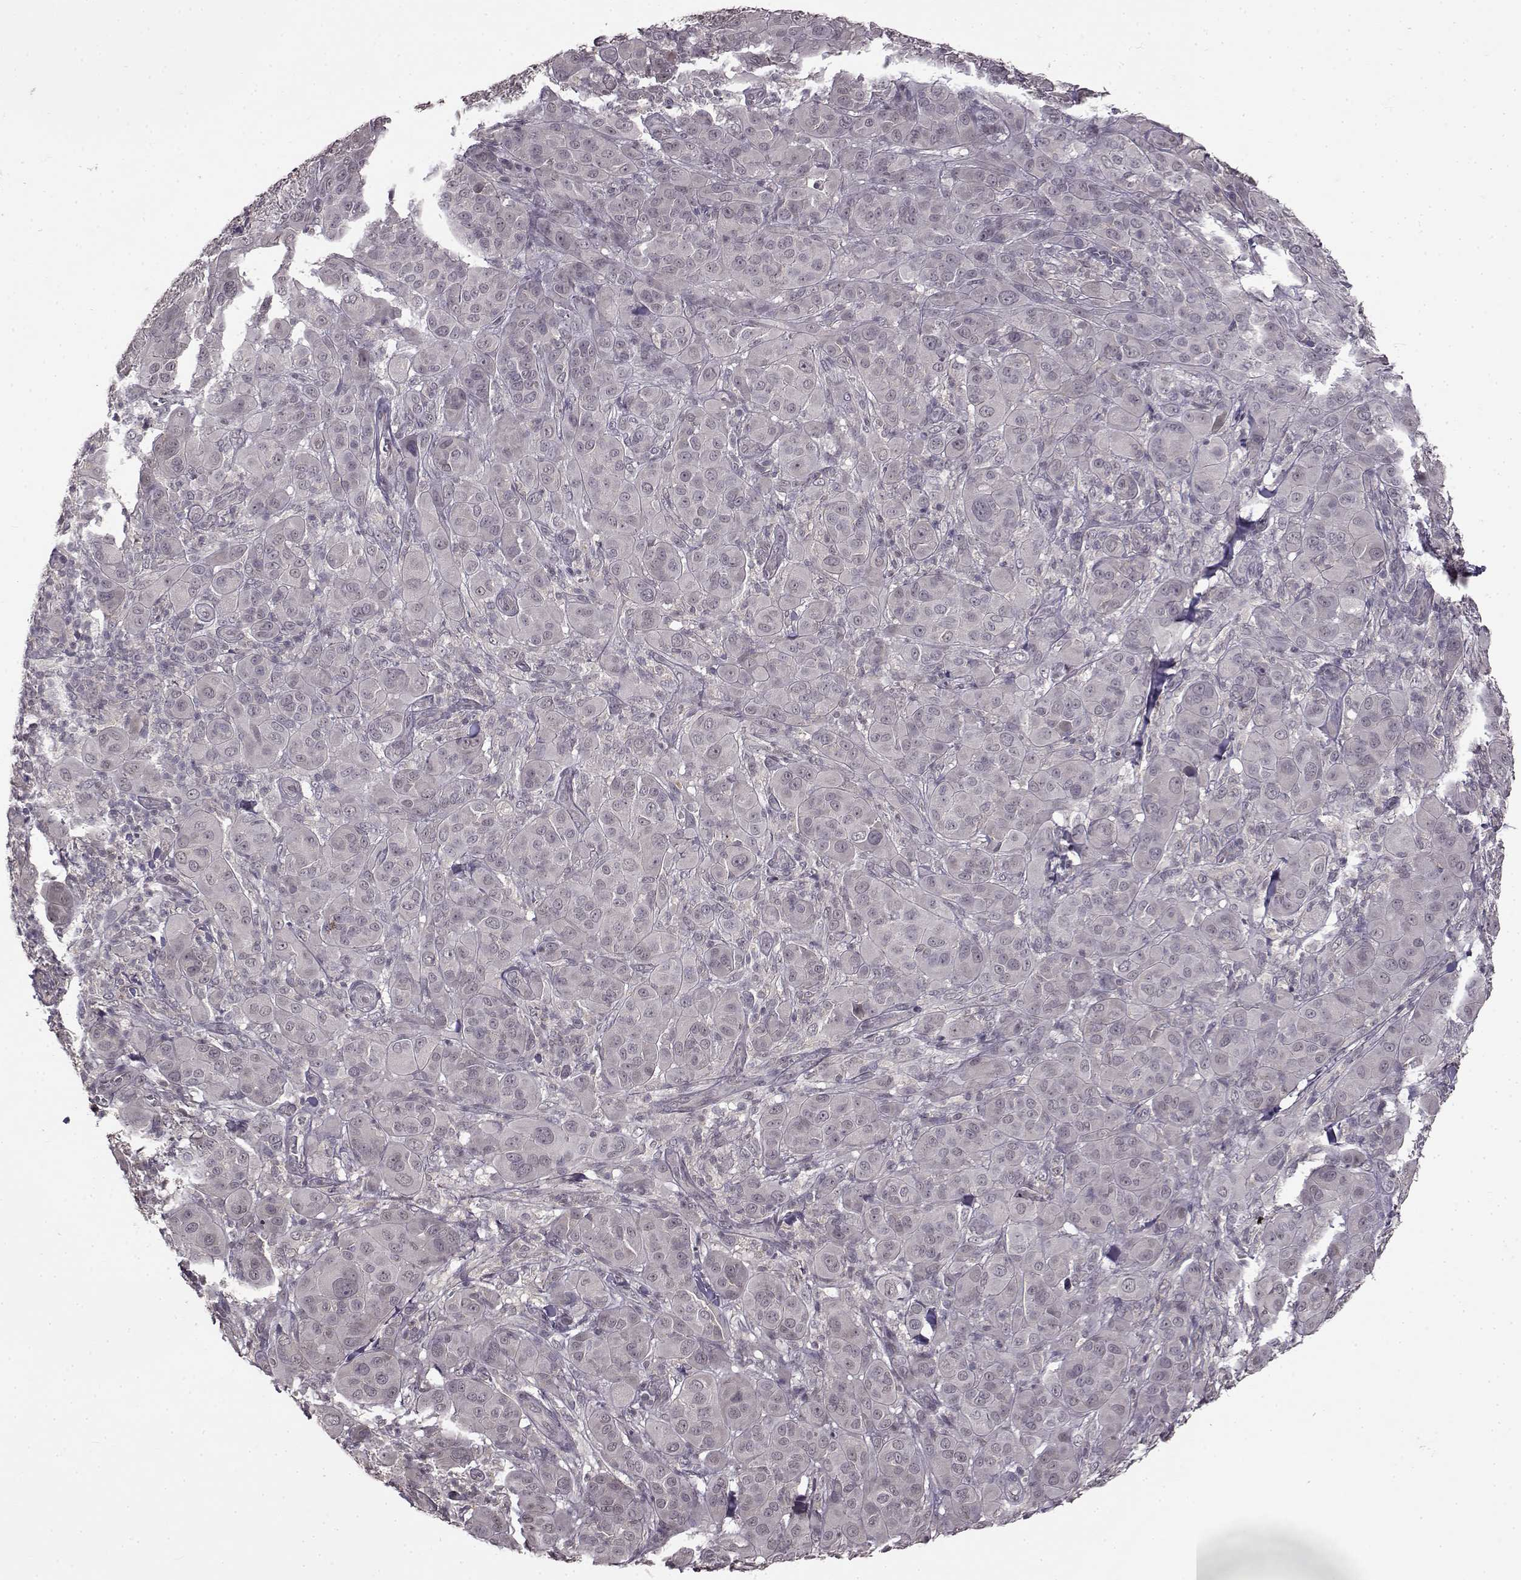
{"staining": {"intensity": "negative", "quantity": "none", "location": "none"}, "tissue": "melanoma", "cell_type": "Tumor cells", "image_type": "cancer", "snomed": [{"axis": "morphology", "description": "Malignant melanoma, NOS"}, {"axis": "topography", "description": "Skin"}], "caption": "Immunohistochemistry (IHC) of human malignant melanoma demonstrates no positivity in tumor cells.", "gene": "NTRK2", "patient": {"sex": "female", "age": 87}}